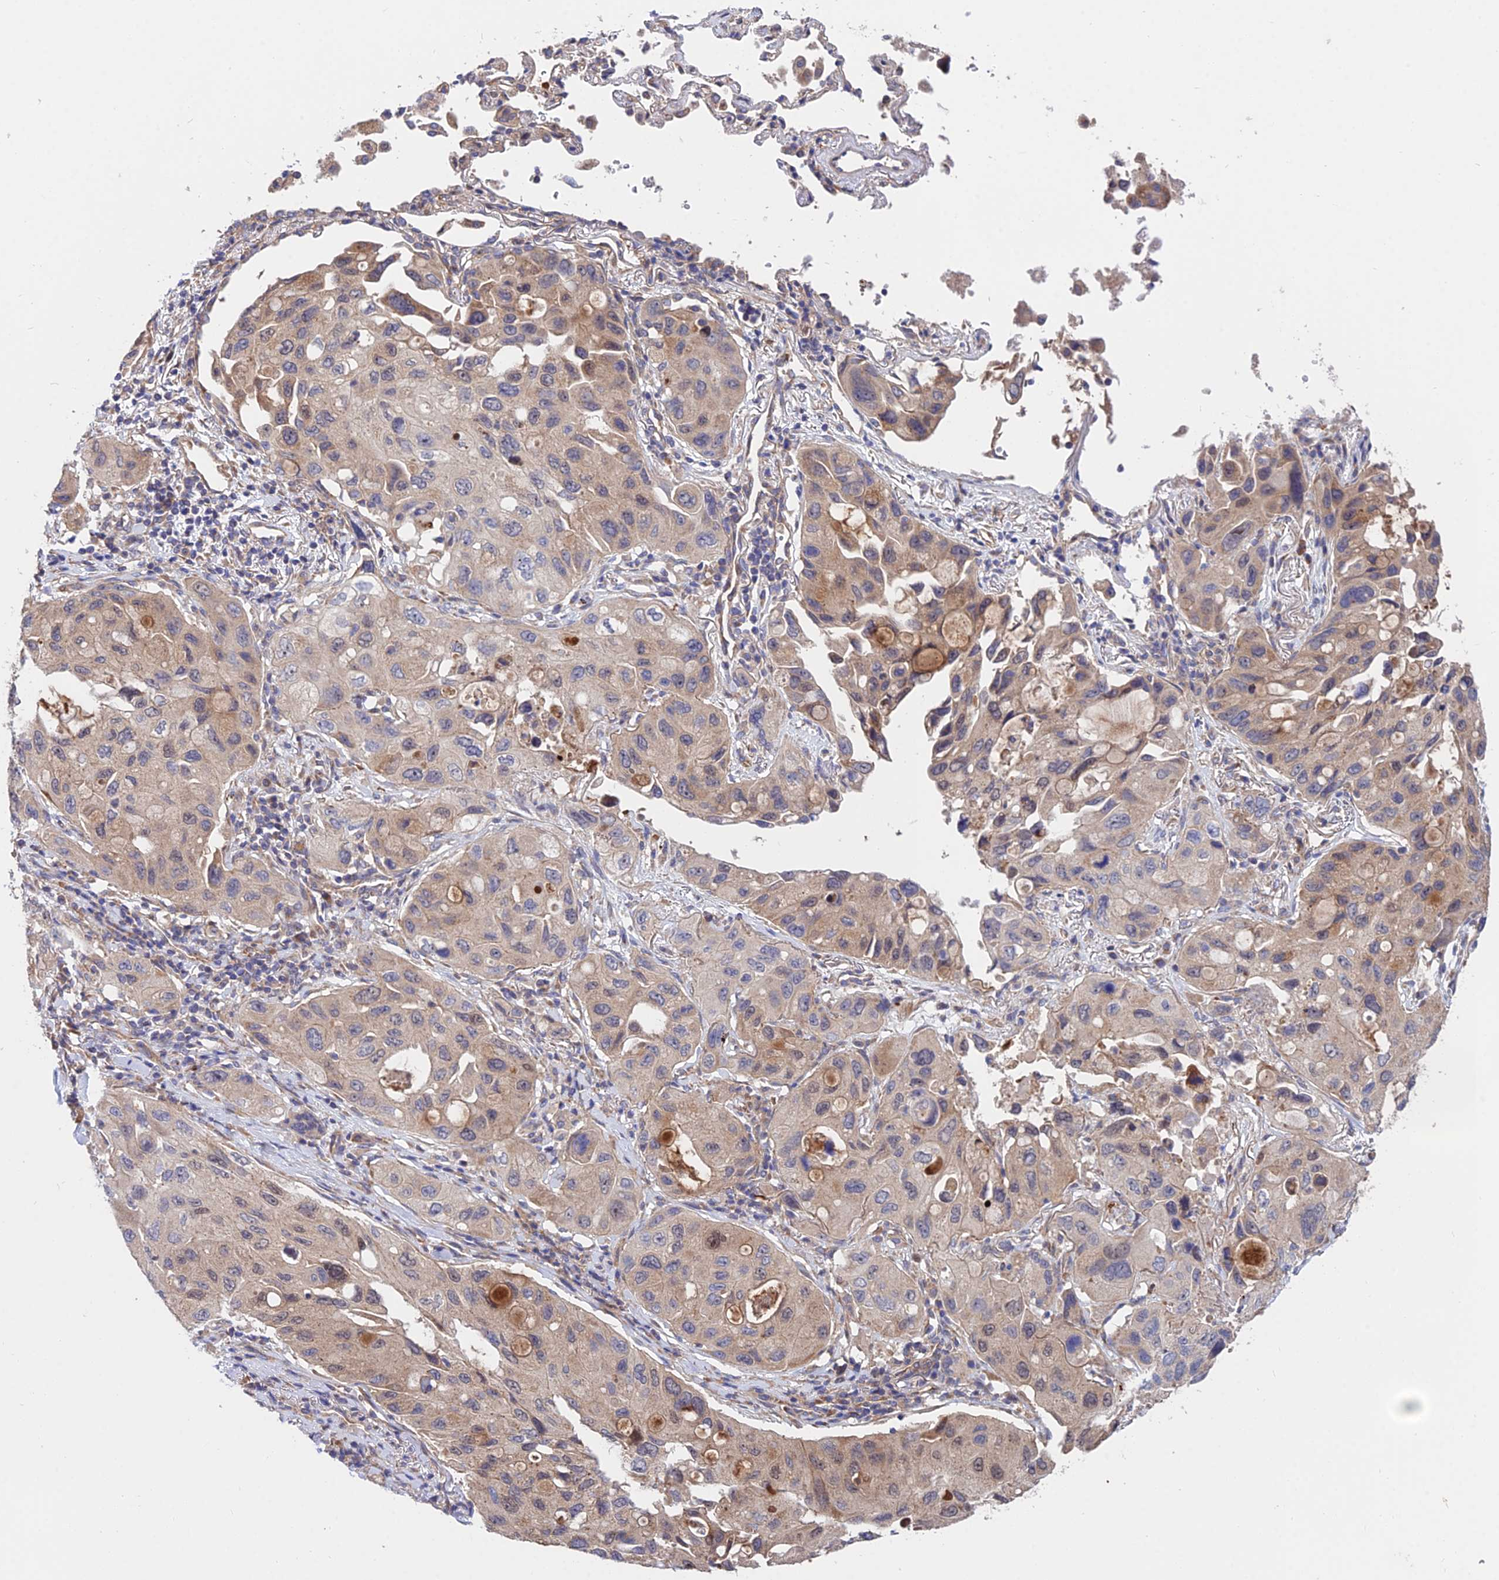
{"staining": {"intensity": "weak", "quantity": "25%-75%", "location": "cytoplasmic/membranous"}, "tissue": "lung cancer", "cell_type": "Tumor cells", "image_type": "cancer", "snomed": [{"axis": "morphology", "description": "Squamous cell carcinoma, NOS"}, {"axis": "topography", "description": "Lung"}], "caption": "Tumor cells exhibit low levels of weak cytoplasmic/membranous expression in approximately 25%-75% of cells in human lung cancer (squamous cell carcinoma).", "gene": "CDC37L1", "patient": {"sex": "female", "age": 73}}